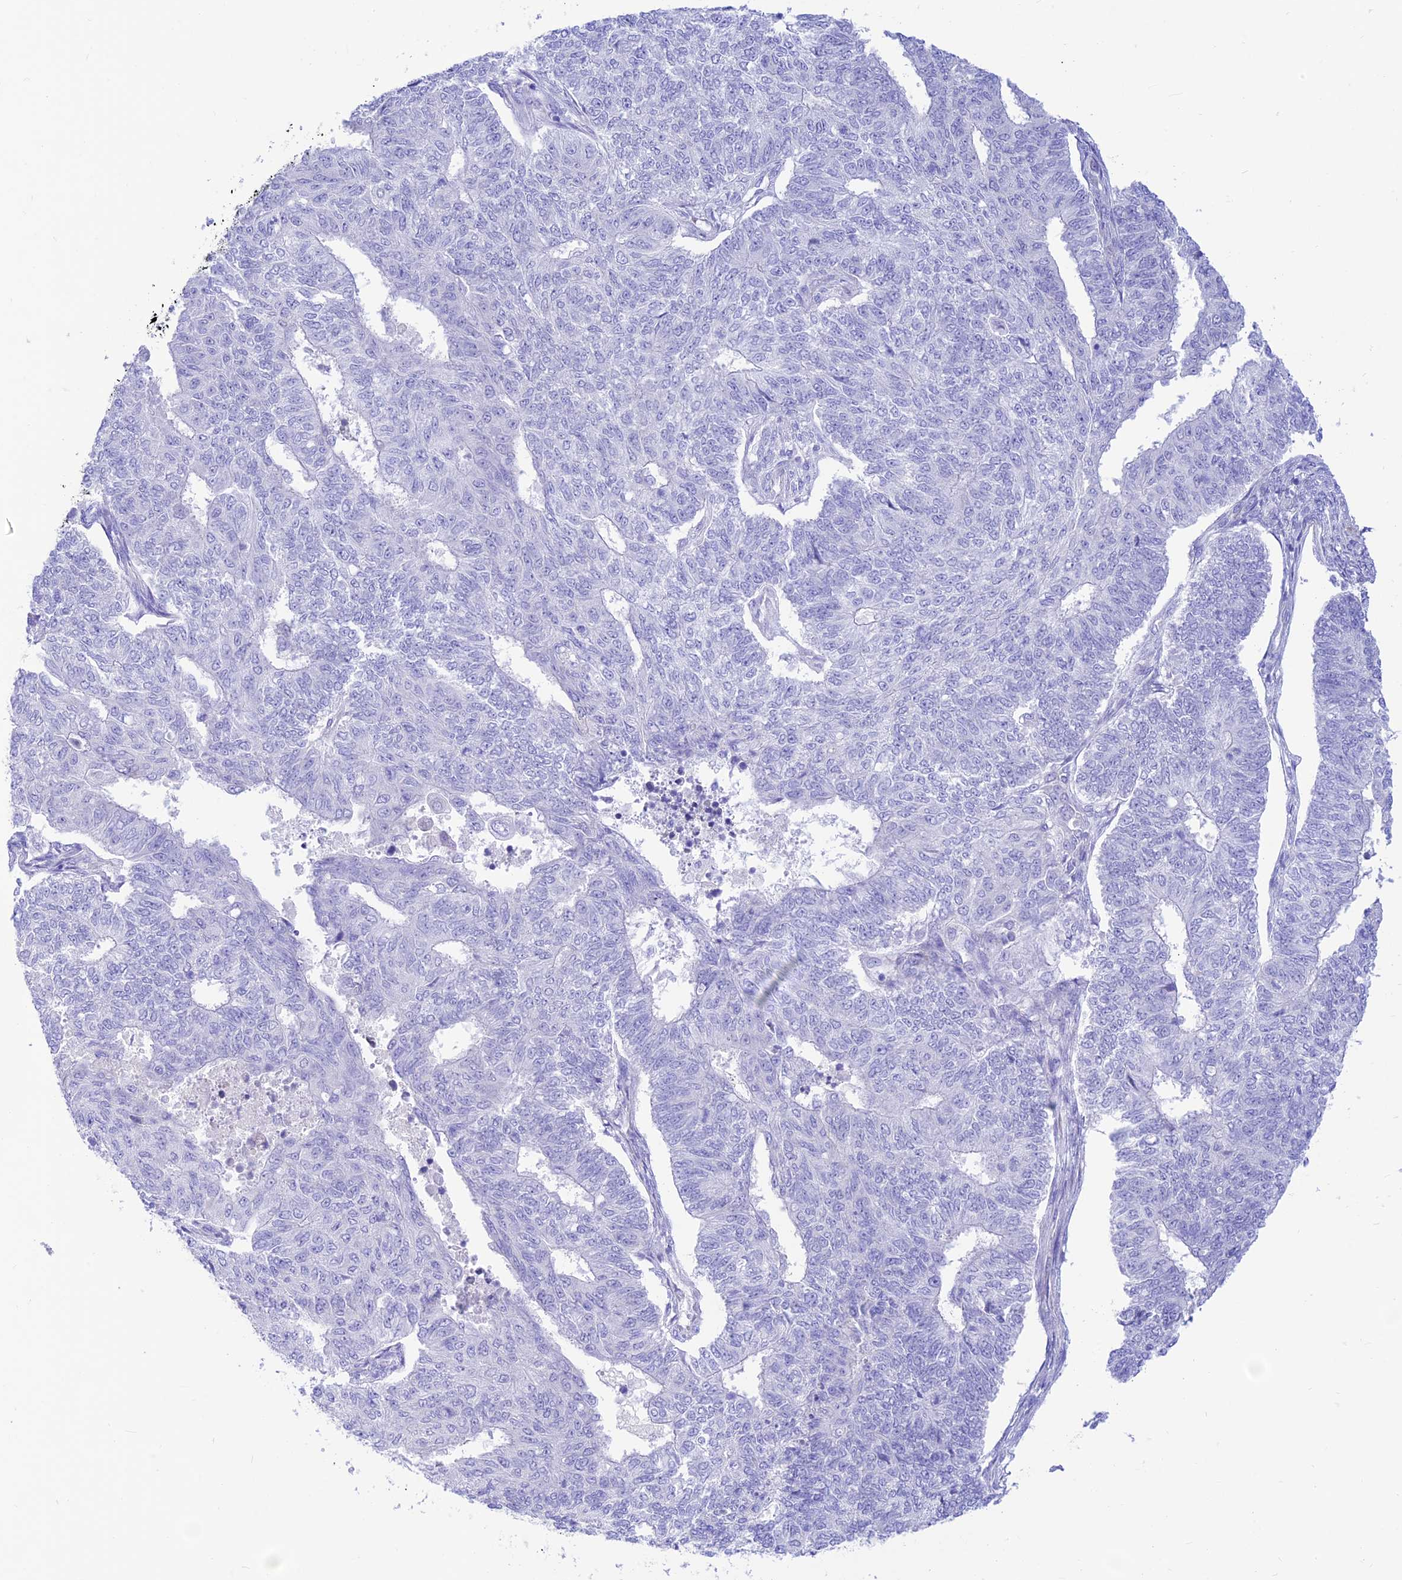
{"staining": {"intensity": "negative", "quantity": "none", "location": "none"}, "tissue": "endometrial cancer", "cell_type": "Tumor cells", "image_type": "cancer", "snomed": [{"axis": "morphology", "description": "Adenocarcinoma, NOS"}, {"axis": "topography", "description": "Endometrium"}], "caption": "IHC histopathology image of endometrial cancer (adenocarcinoma) stained for a protein (brown), which shows no staining in tumor cells.", "gene": "FAM186B", "patient": {"sex": "female", "age": 32}}